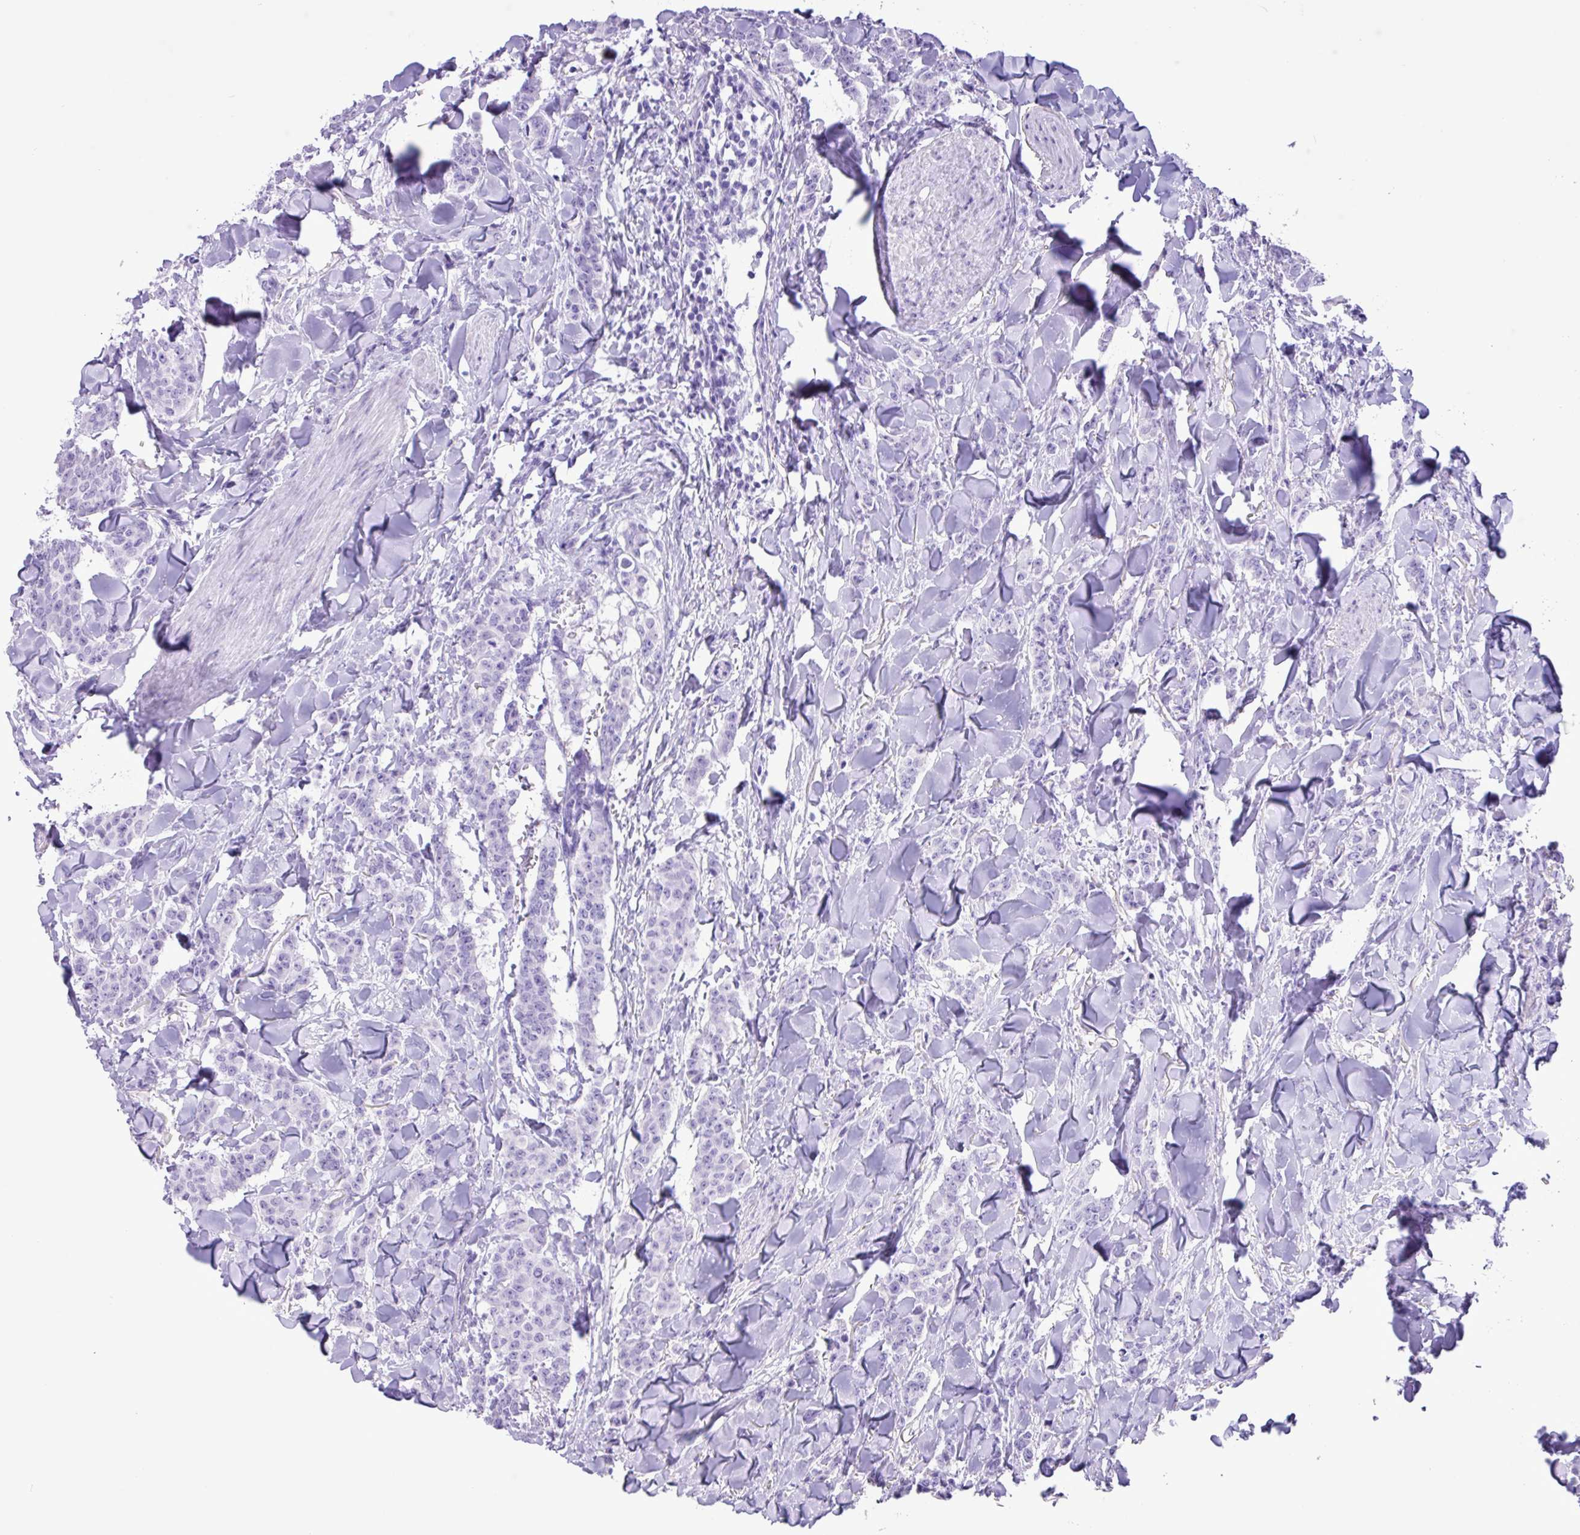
{"staining": {"intensity": "negative", "quantity": "none", "location": "none"}, "tissue": "breast cancer", "cell_type": "Tumor cells", "image_type": "cancer", "snomed": [{"axis": "morphology", "description": "Duct carcinoma"}, {"axis": "topography", "description": "Breast"}], "caption": "IHC of human breast cancer (infiltrating ductal carcinoma) displays no positivity in tumor cells.", "gene": "CKMT2", "patient": {"sex": "female", "age": 40}}